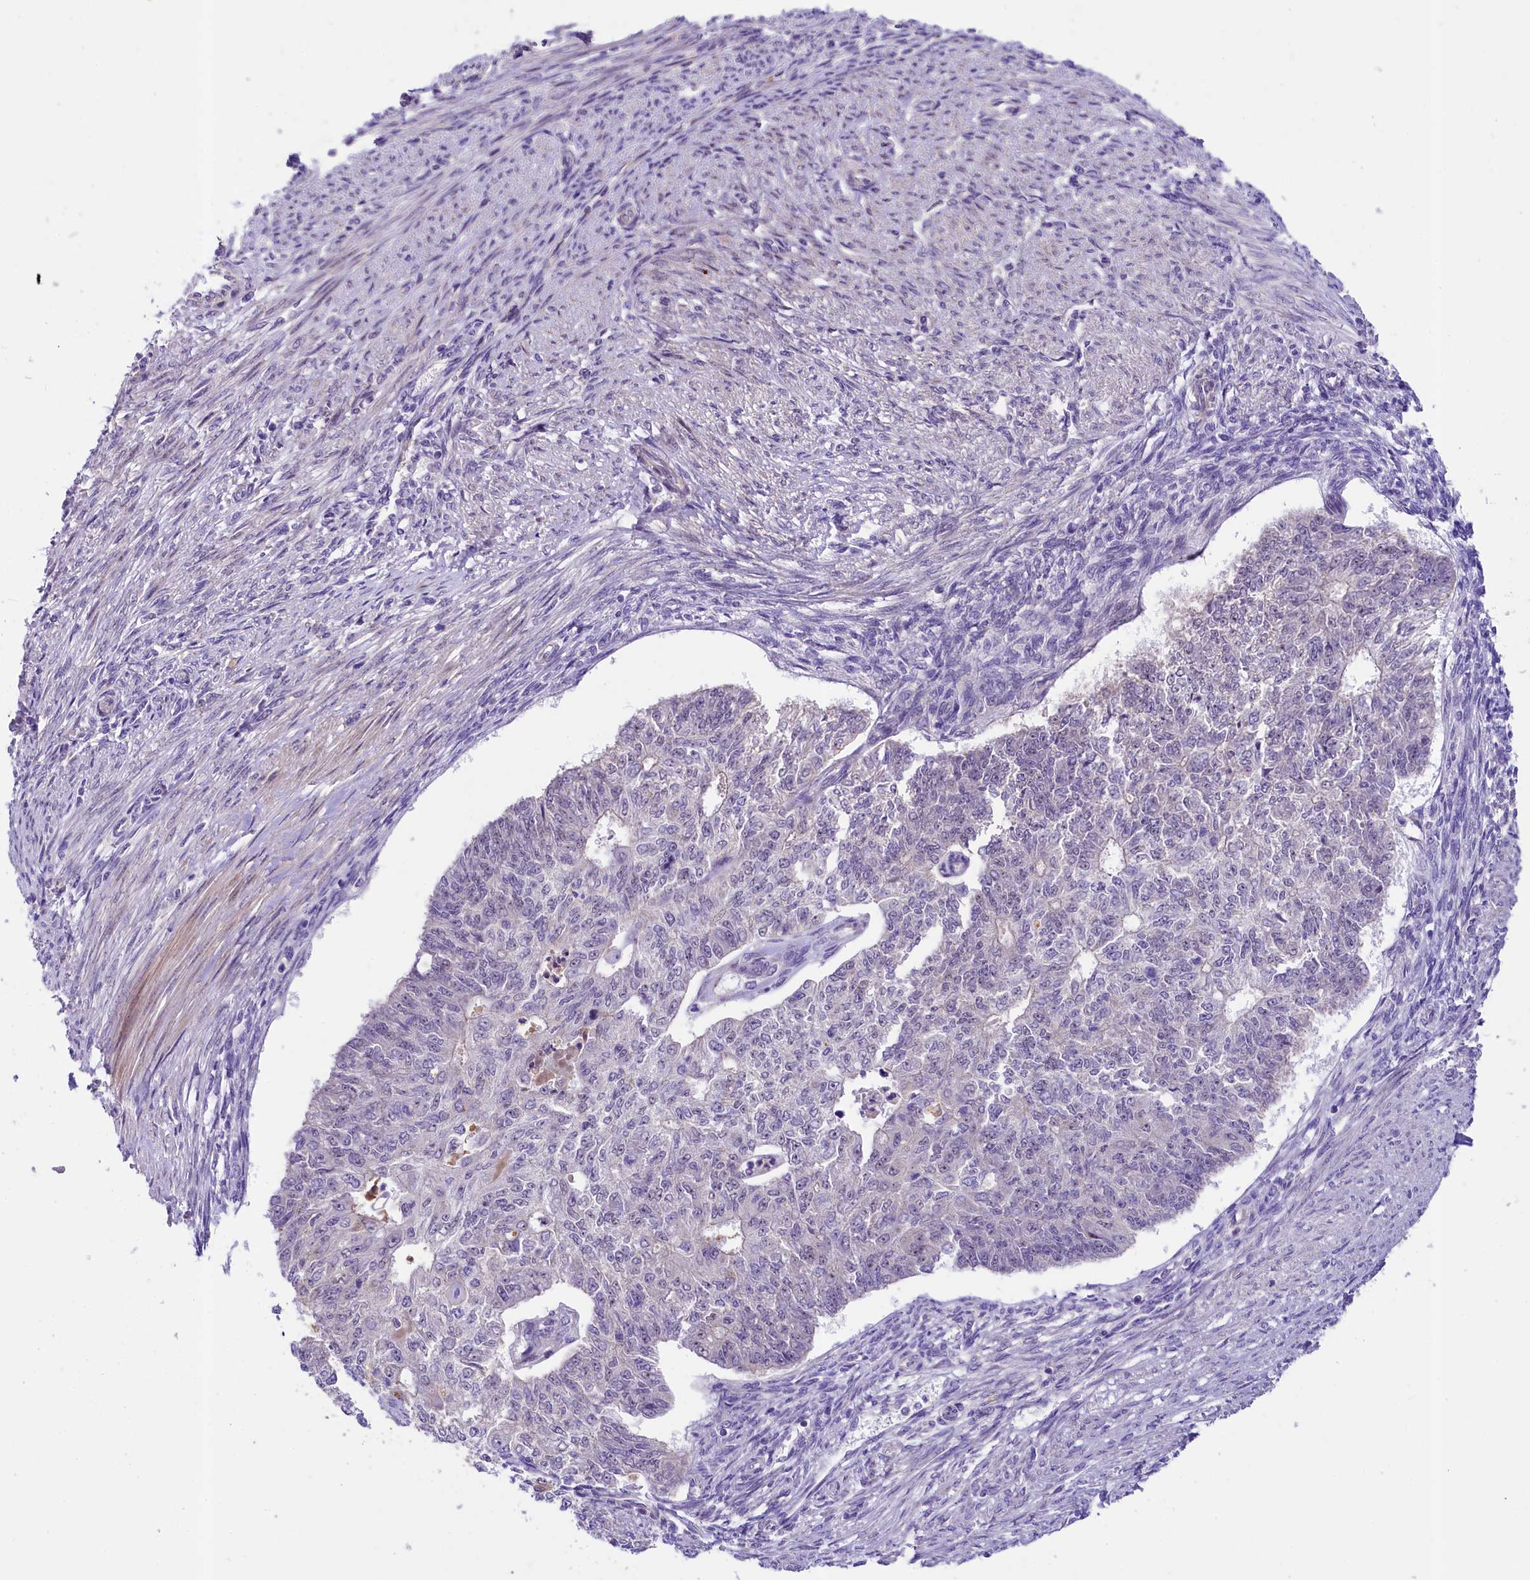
{"staining": {"intensity": "negative", "quantity": "none", "location": "none"}, "tissue": "endometrial cancer", "cell_type": "Tumor cells", "image_type": "cancer", "snomed": [{"axis": "morphology", "description": "Adenocarcinoma, NOS"}, {"axis": "topography", "description": "Endometrium"}], "caption": "This is a micrograph of immunohistochemistry (IHC) staining of endometrial cancer (adenocarcinoma), which shows no expression in tumor cells. (Stains: DAB (3,3'-diaminobenzidine) immunohistochemistry with hematoxylin counter stain, Microscopy: brightfield microscopy at high magnification).", "gene": "UBXN6", "patient": {"sex": "female", "age": 32}}